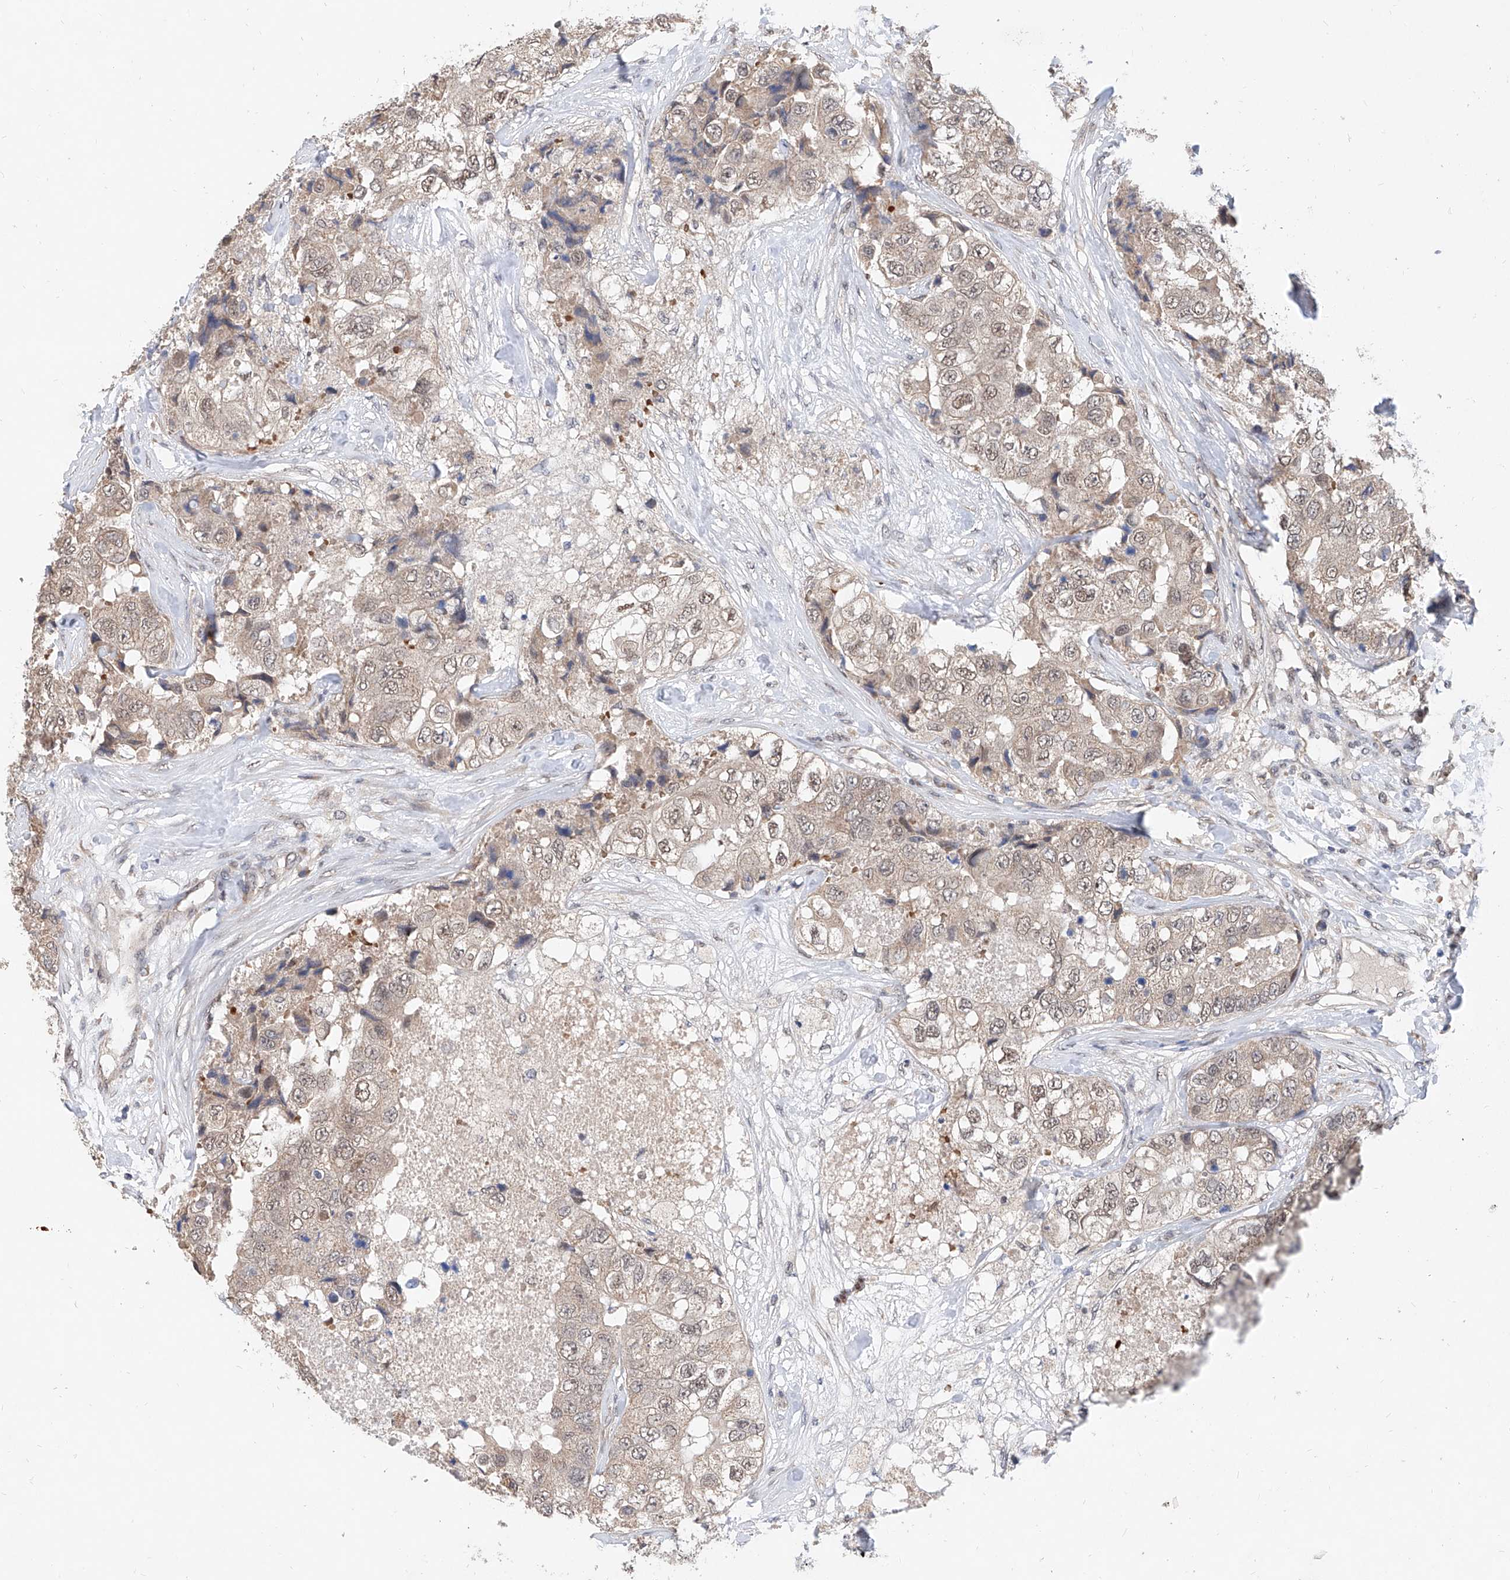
{"staining": {"intensity": "weak", "quantity": "<25%", "location": "nuclear"}, "tissue": "breast cancer", "cell_type": "Tumor cells", "image_type": "cancer", "snomed": [{"axis": "morphology", "description": "Duct carcinoma"}, {"axis": "topography", "description": "Breast"}], "caption": "IHC micrograph of breast cancer (intraductal carcinoma) stained for a protein (brown), which displays no positivity in tumor cells. The staining was performed using DAB (3,3'-diaminobenzidine) to visualize the protein expression in brown, while the nuclei were stained in blue with hematoxylin (Magnification: 20x).", "gene": "CARMIL3", "patient": {"sex": "female", "age": 62}}